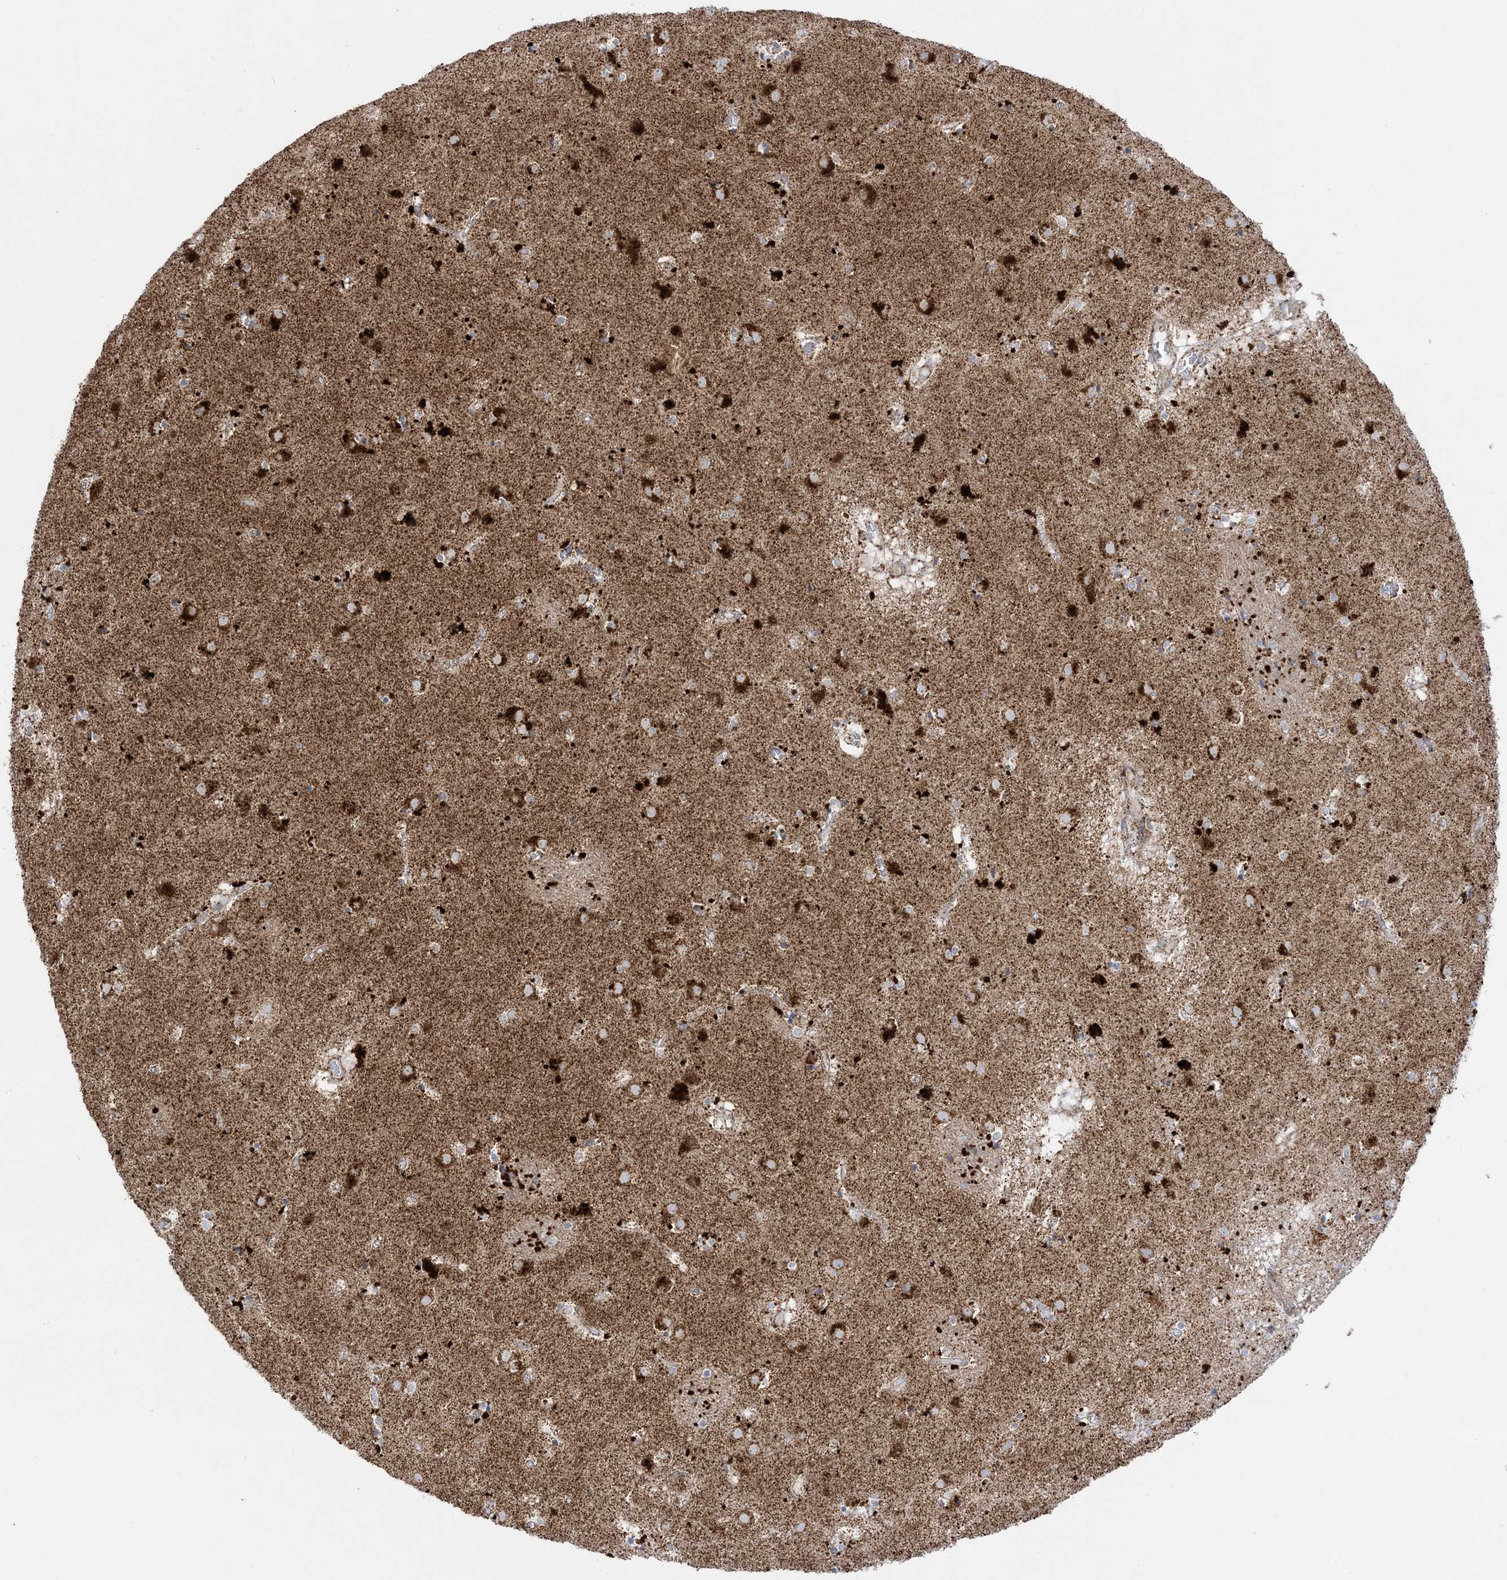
{"staining": {"intensity": "moderate", "quantity": "25%-75%", "location": "cytoplasmic/membranous"}, "tissue": "caudate", "cell_type": "Glial cells", "image_type": "normal", "snomed": [{"axis": "morphology", "description": "Normal tissue, NOS"}, {"axis": "topography", "description": "Lateral ventricle wall"}], "caption": "IHC of normal caudate shows medium levels of moderate cytoplasmic/membranous expression in about 25%-75% of glial cells. Immunohistochemistry (ihc) stains the protein in brown and the nuclei are stained blue.", "gene": "MRPS36", "patient": {"sex": "male", "age": 70}}